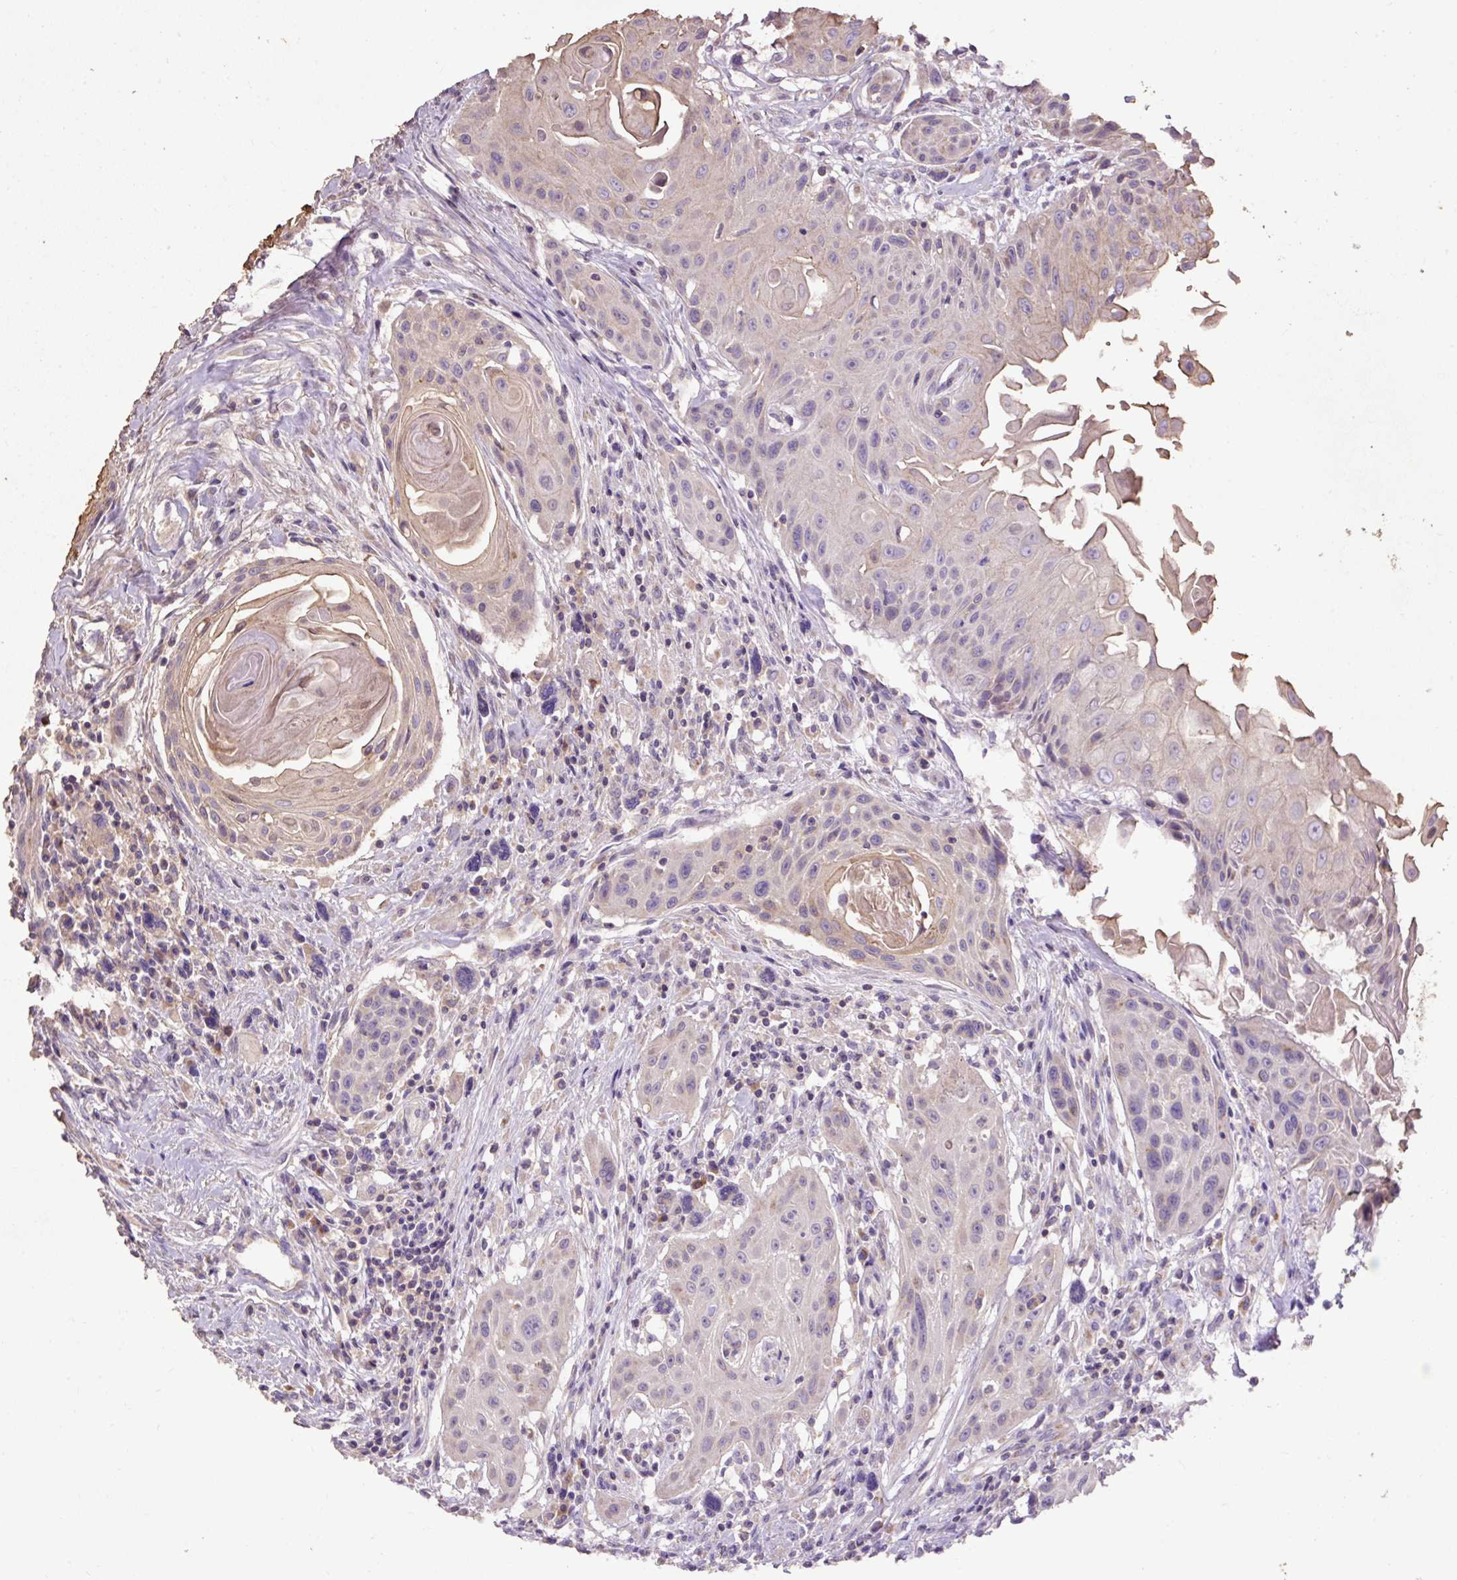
{"staining": {"intensity": "weak", "quantity": "<25%", "location": "cytoplasmic/membranous"}, "tissue": "head and neck cancer", "cell_type": "Tumor cells", "image_type": "cancer", "snomed": [{"axis": "morphology", "description": "Squamous cell carcinoma, NOS"}, {"axis": "topography", "description": "Lymph node"}, {"axis": "topography", "description": "Salivary gland"}, {"axis": "topography", "description": "Head-Neck"}], "caption": "The image exhibits no significant positivity in tumor cells of head and neck cancer.", "gene": "ABR", "patient": {"sex": "female", "age": 74}}